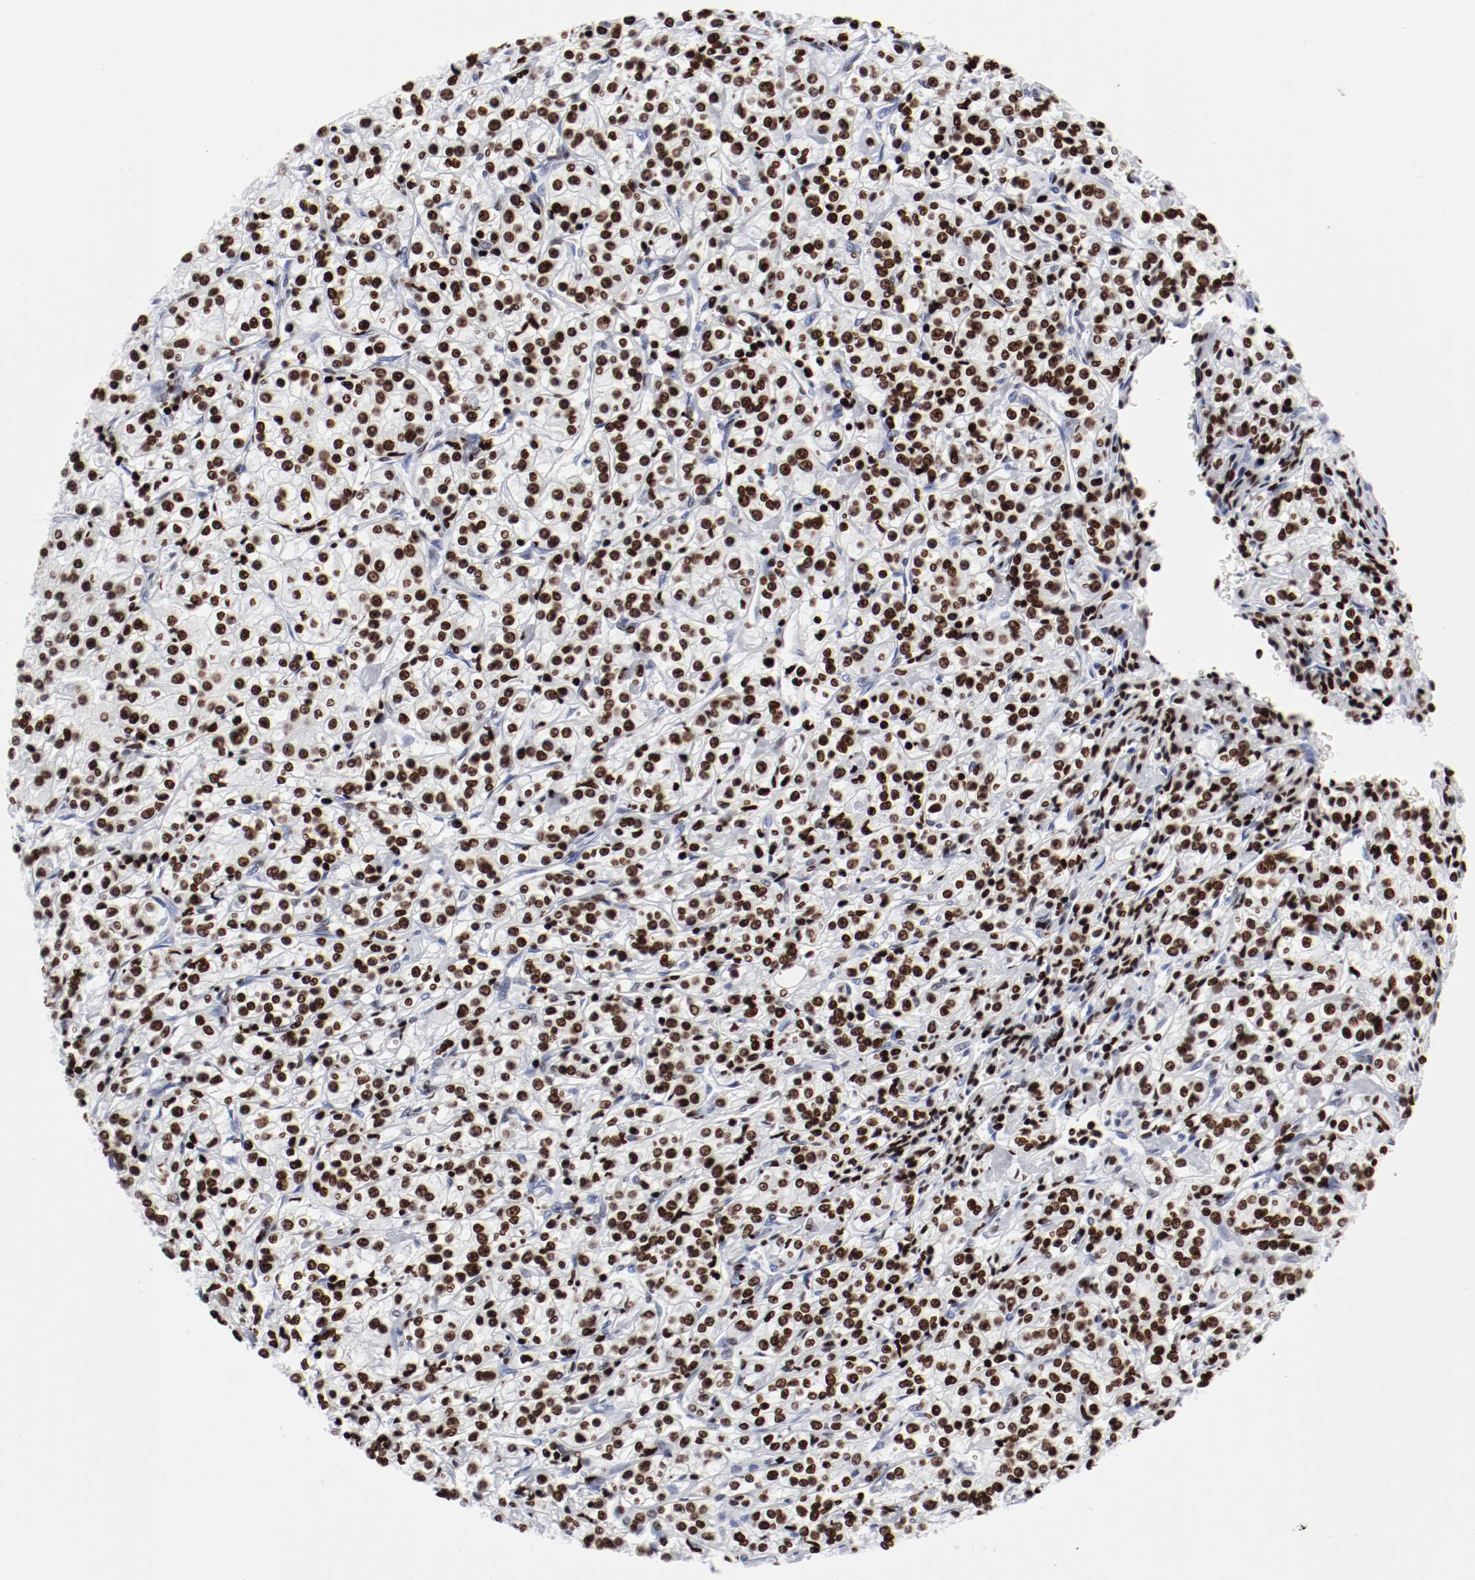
{"staining": {"intensity": "strong", "quantity": ">75%", "location": "nuclear"}, "tissue": "renal cancer", "cell_type": "Tumor cells", "image_type": "cancer", "snomed": [{"axis": "morphology", "description": "Adenocarcinoma, NOS"}, {"axis": "topography", "description": "Kidney"}], "caption": "Immunohistochemical staining of human renal cancer shows high levels of strong nuclear staining in approximately >75% of tumor cells.", "gene": "SMARCC2", "patient": {"sex": "male", "age": 77}}